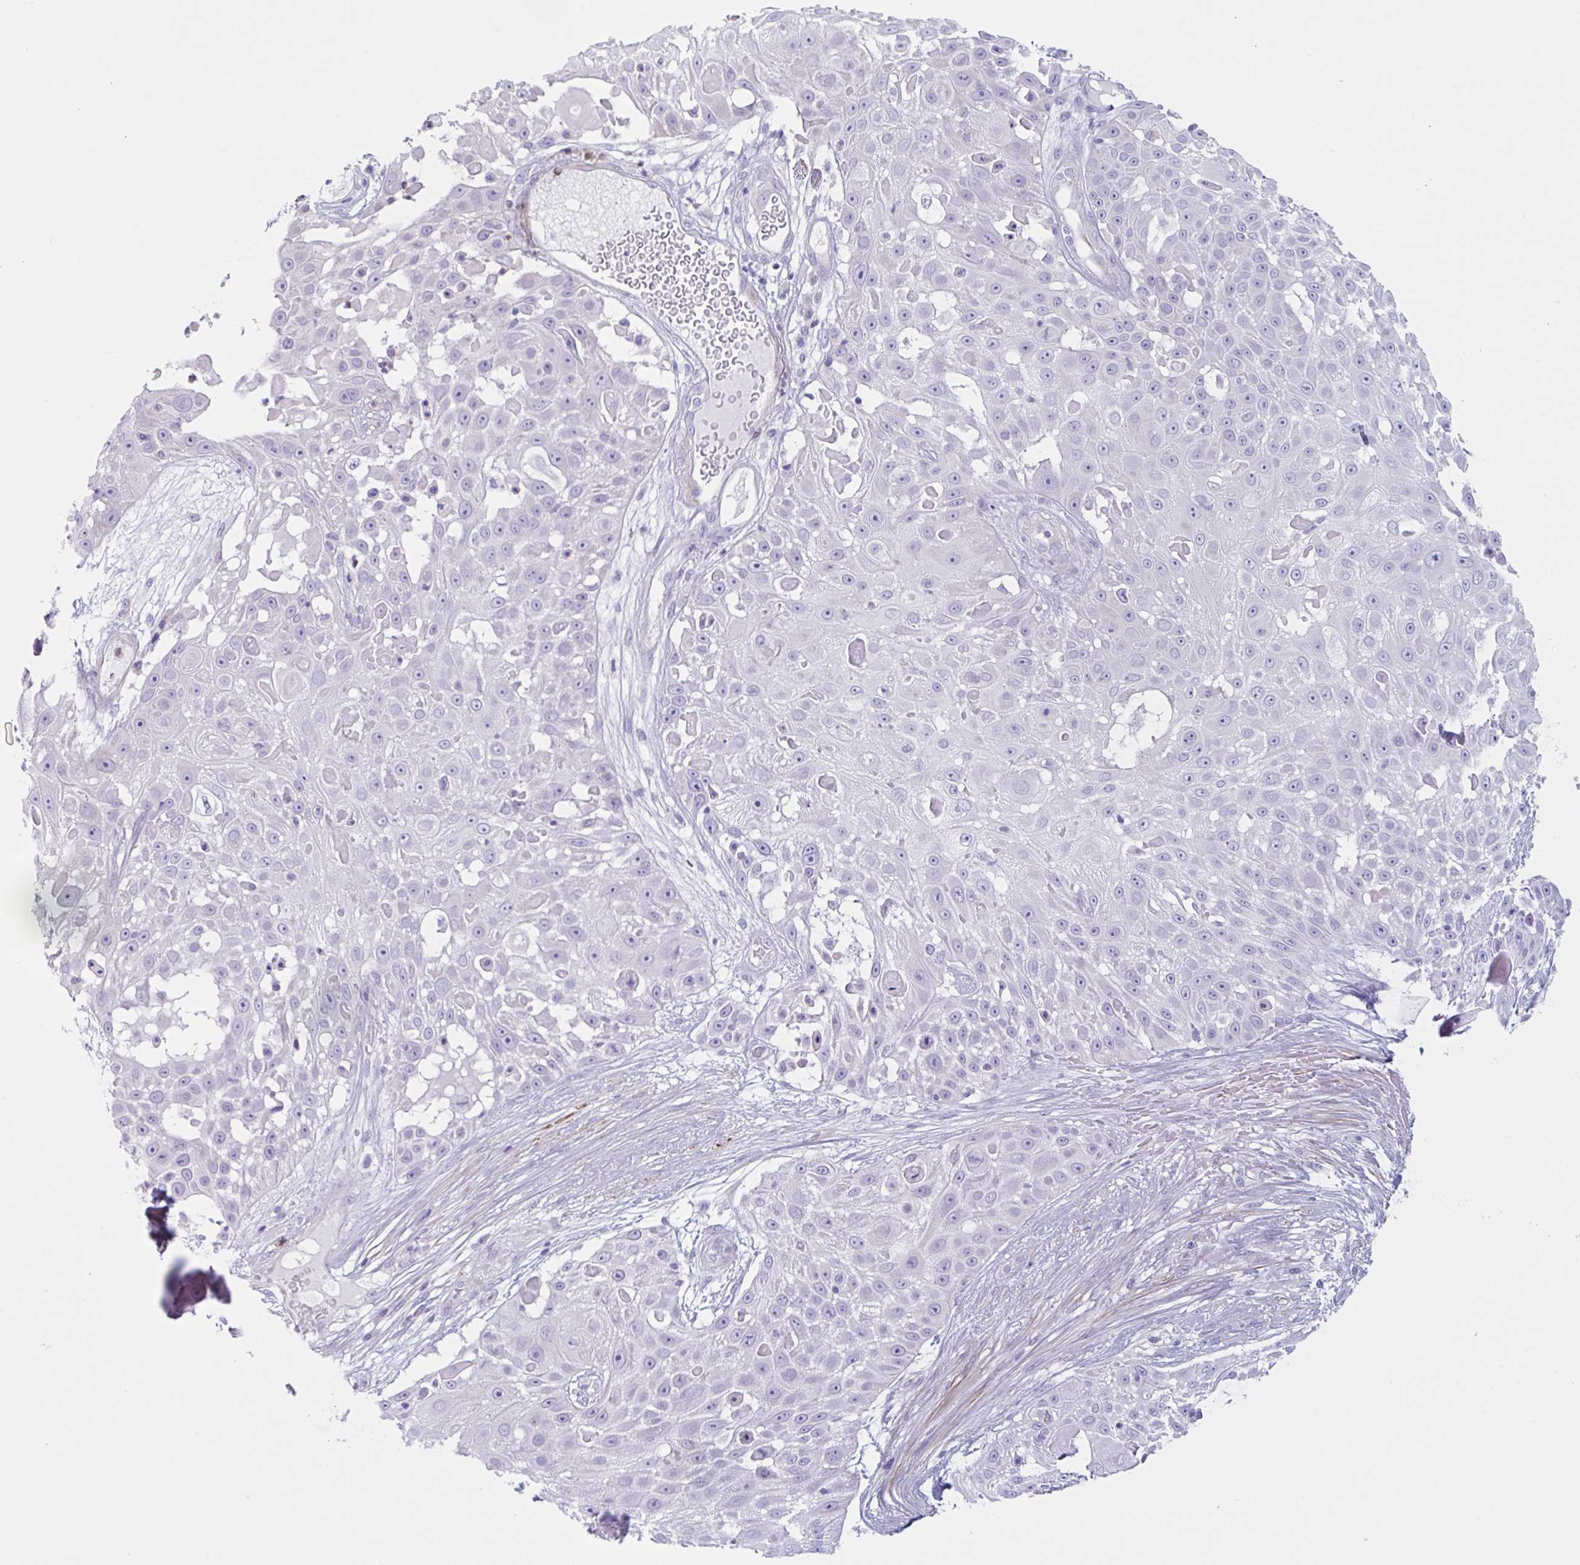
{"staining": {"intensity": "negative", "quantity": "none", "location": "none"}, "tissue": "skin cancer", "cell_type": "Tumor cells", "image_type": "cancer", "snomed": [{"axis": "morphology", "description": "Squamous cell carcinoma, NOS"}, {"axis": "topography", "description": "Skin"}], "caption": "There is no significant positivity in tumor cells of skin cancer (squamous cell carcinoma).", "gene": "TAS2R41", "patient": {"sex": "female", "age": 86}}